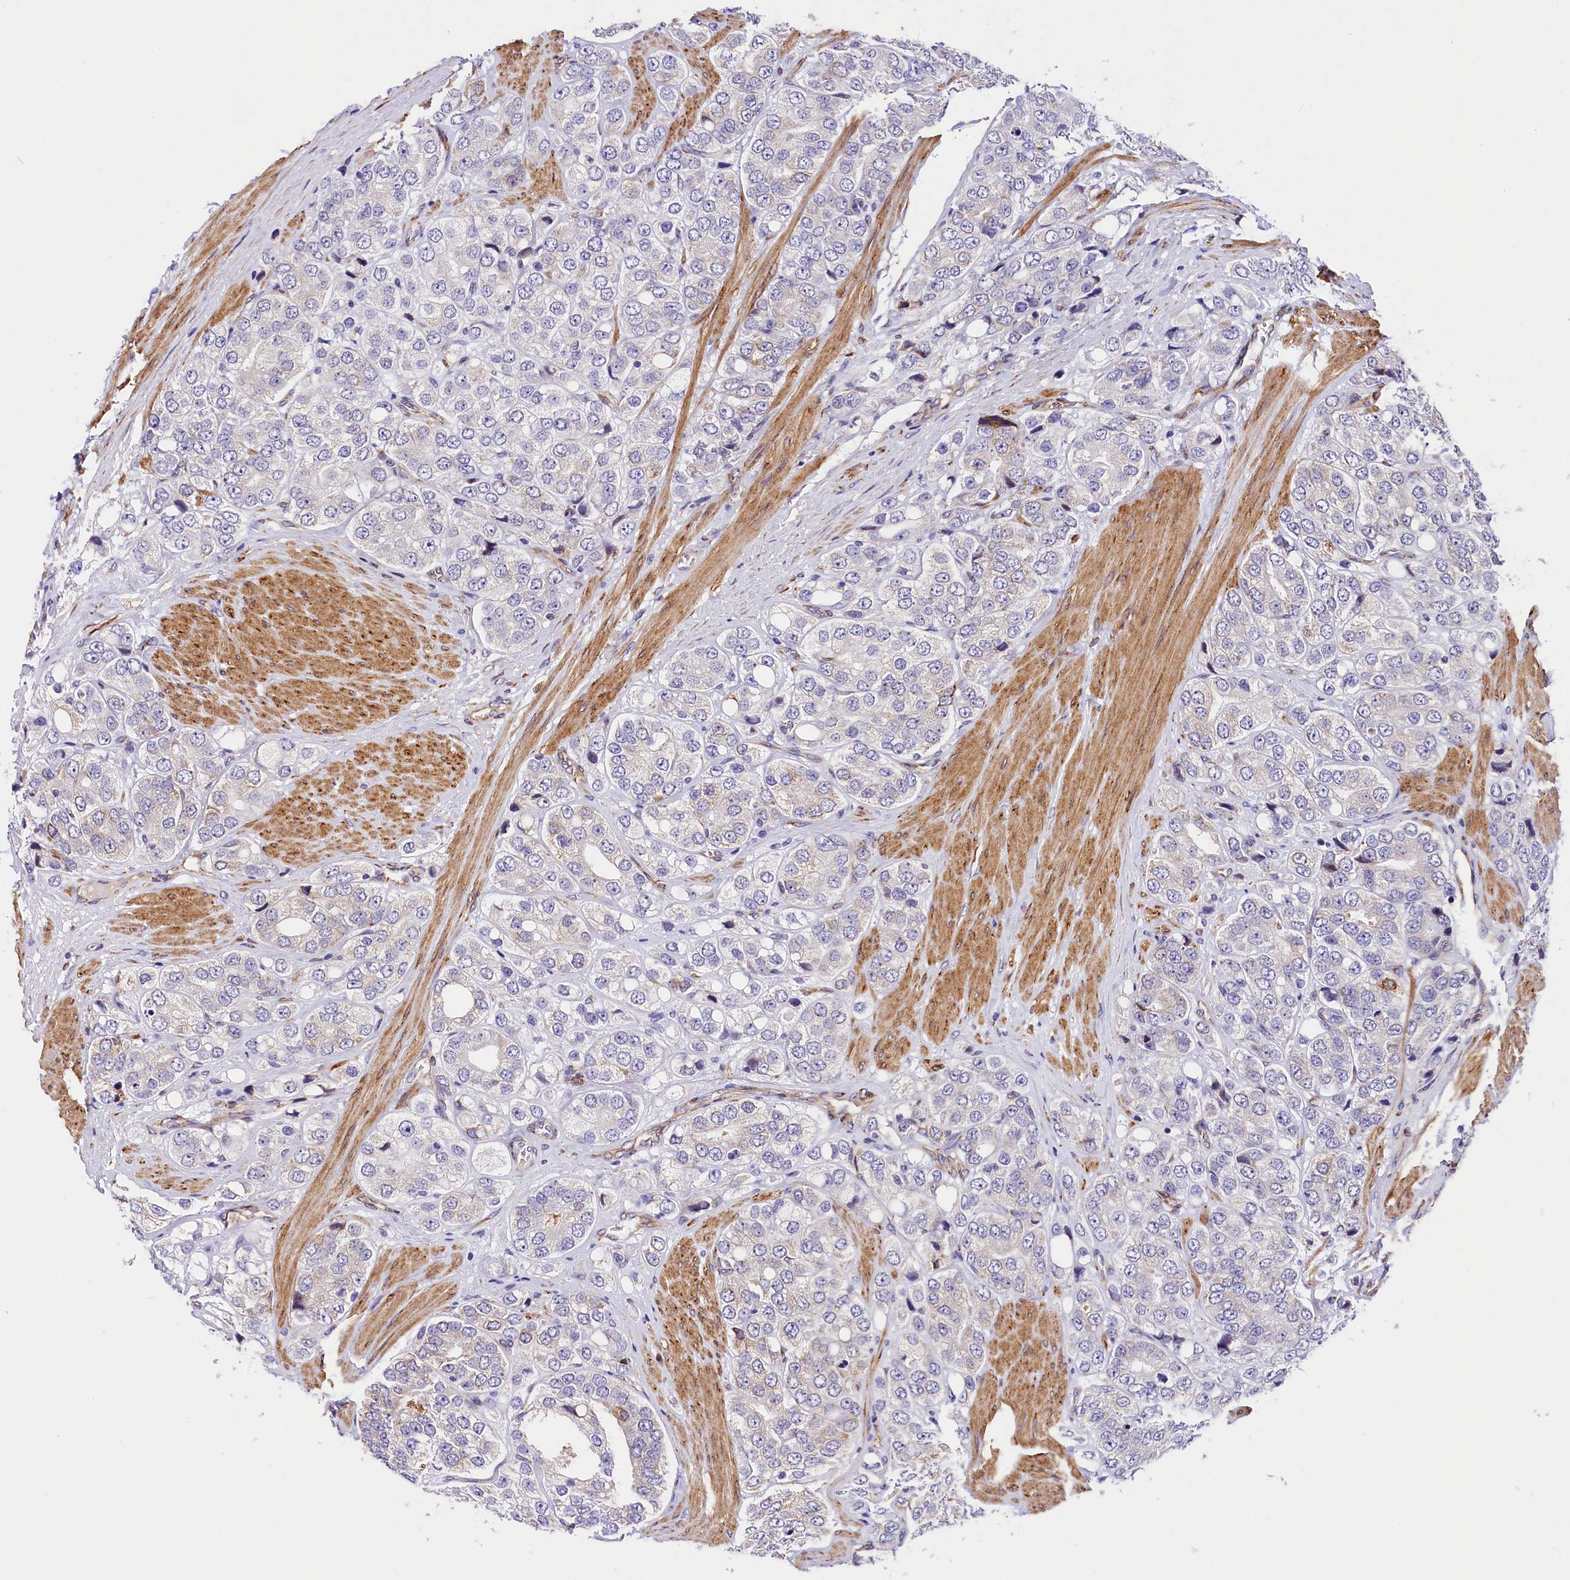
{"staining": {"intensity": "negative", "quantity": "none", "location": "none"}, "tissue": "prostate cancer", "cell_type": "Tumor cells", "image_type": "cancer", "snomed": [{"axis": "morphology", "description": "Adenocarcinoma, High grade"}, {"axis": "topography", "description": "Prostate"}], "caption": "The micrograph exhibits no significant staining in tumor cells of prostate cancer.", "gene": "ITGA1", "patient": {"sex": "male", "age": 50}}